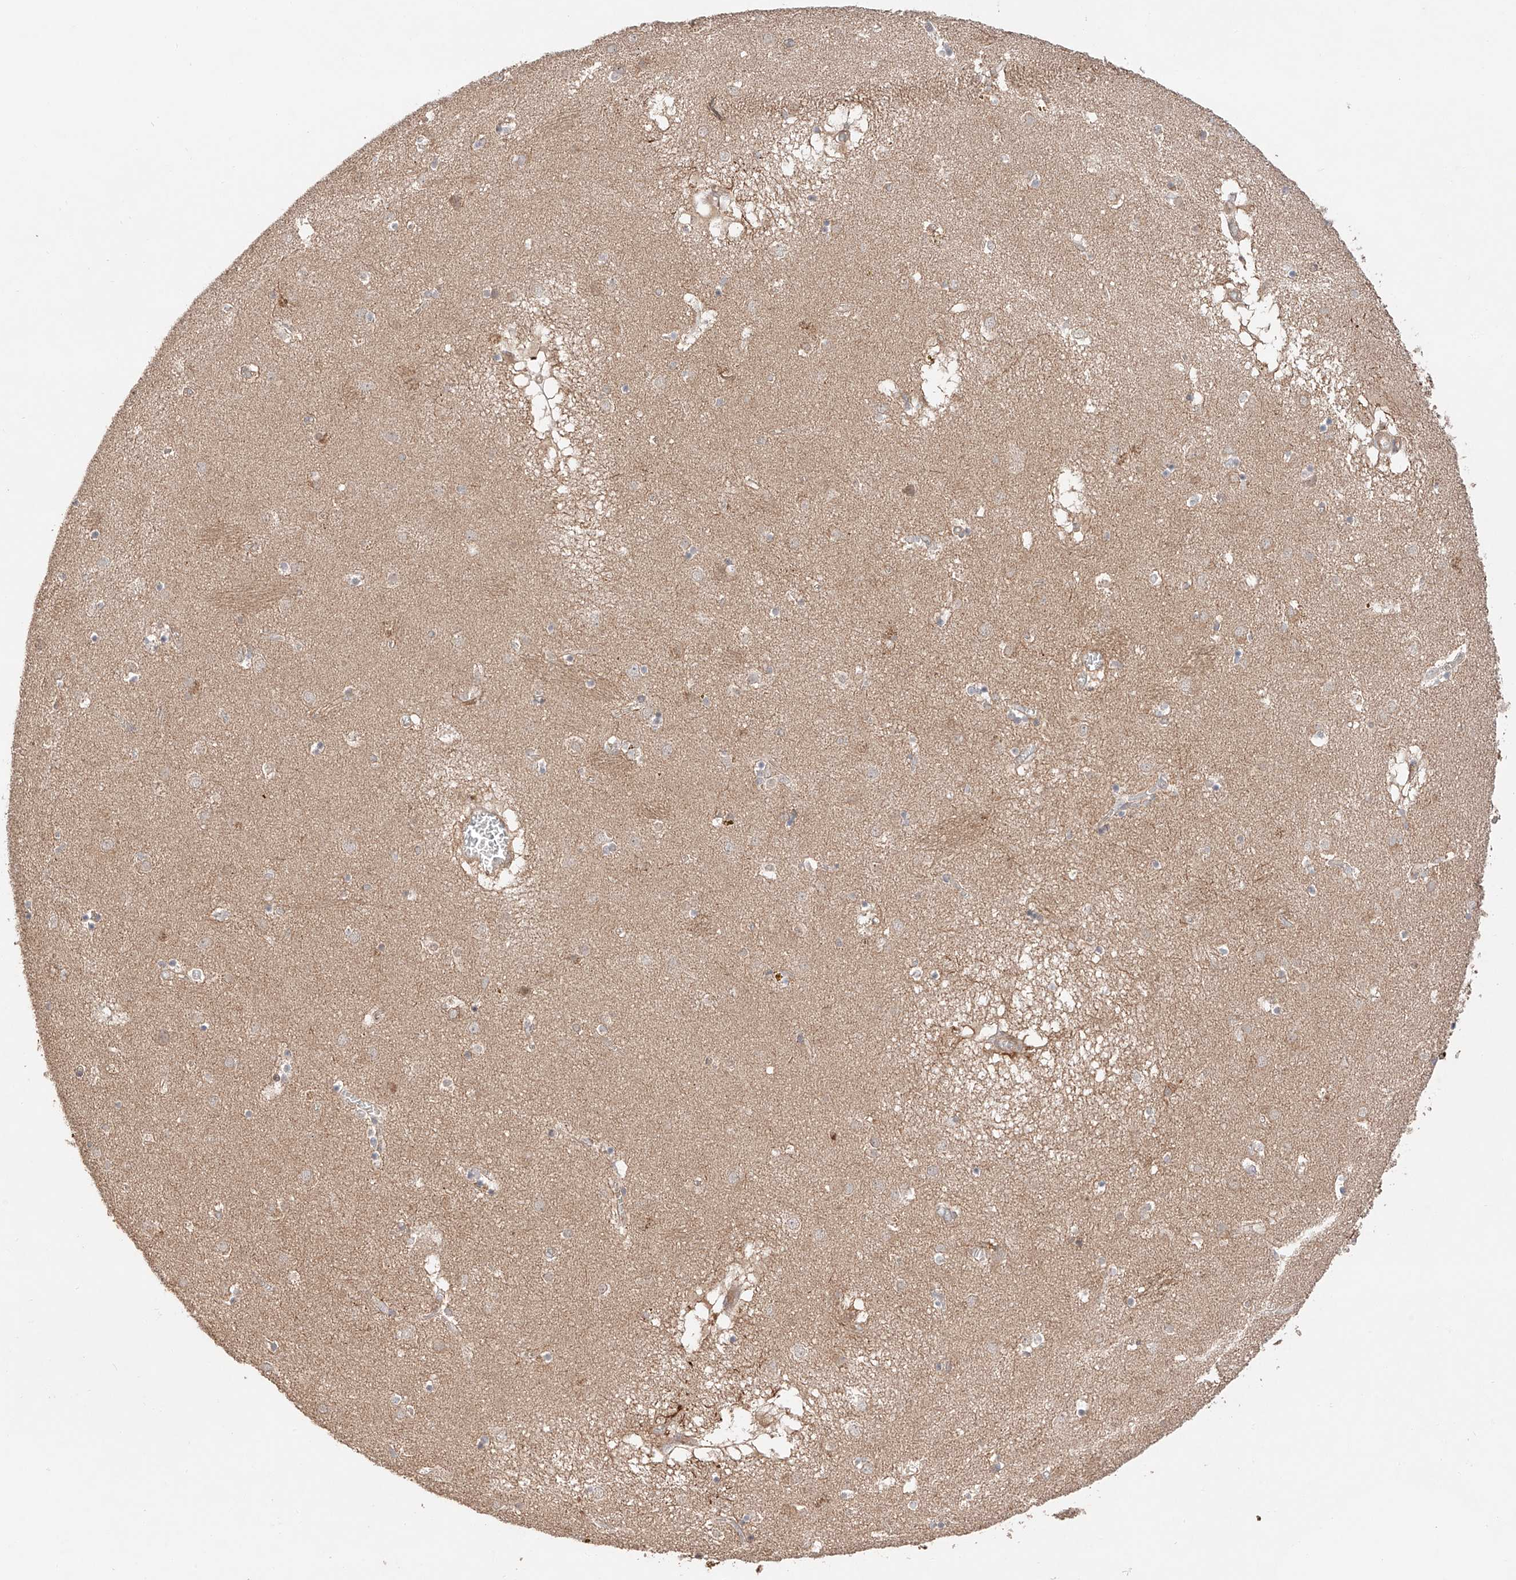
{"staining": {"intensity": "weak", "quantity": "<25%", "location": "cytoplasmic/membranous"}, "tissue": "caudate", "cell_type": "Glial cells", "image_type": "normal", "snomed": [{"axis": "morphology", "description": "Normal tissue, NOS"}, {"axis": "topography", "description": "Lateral ventricle wall"}], "caption": "This is a micrograph of IHC staining of benign caudate, which shows no expression in glial cells. The staining was performed using DAB (3,3'-diaminobenzidine) to visualize the protein expression in brown, while the nuclei were stained in blue with hematoxylin (Magnification: 20x).", "gene": "IGSF22", "patient": {"sex": "male", "age": 70}}